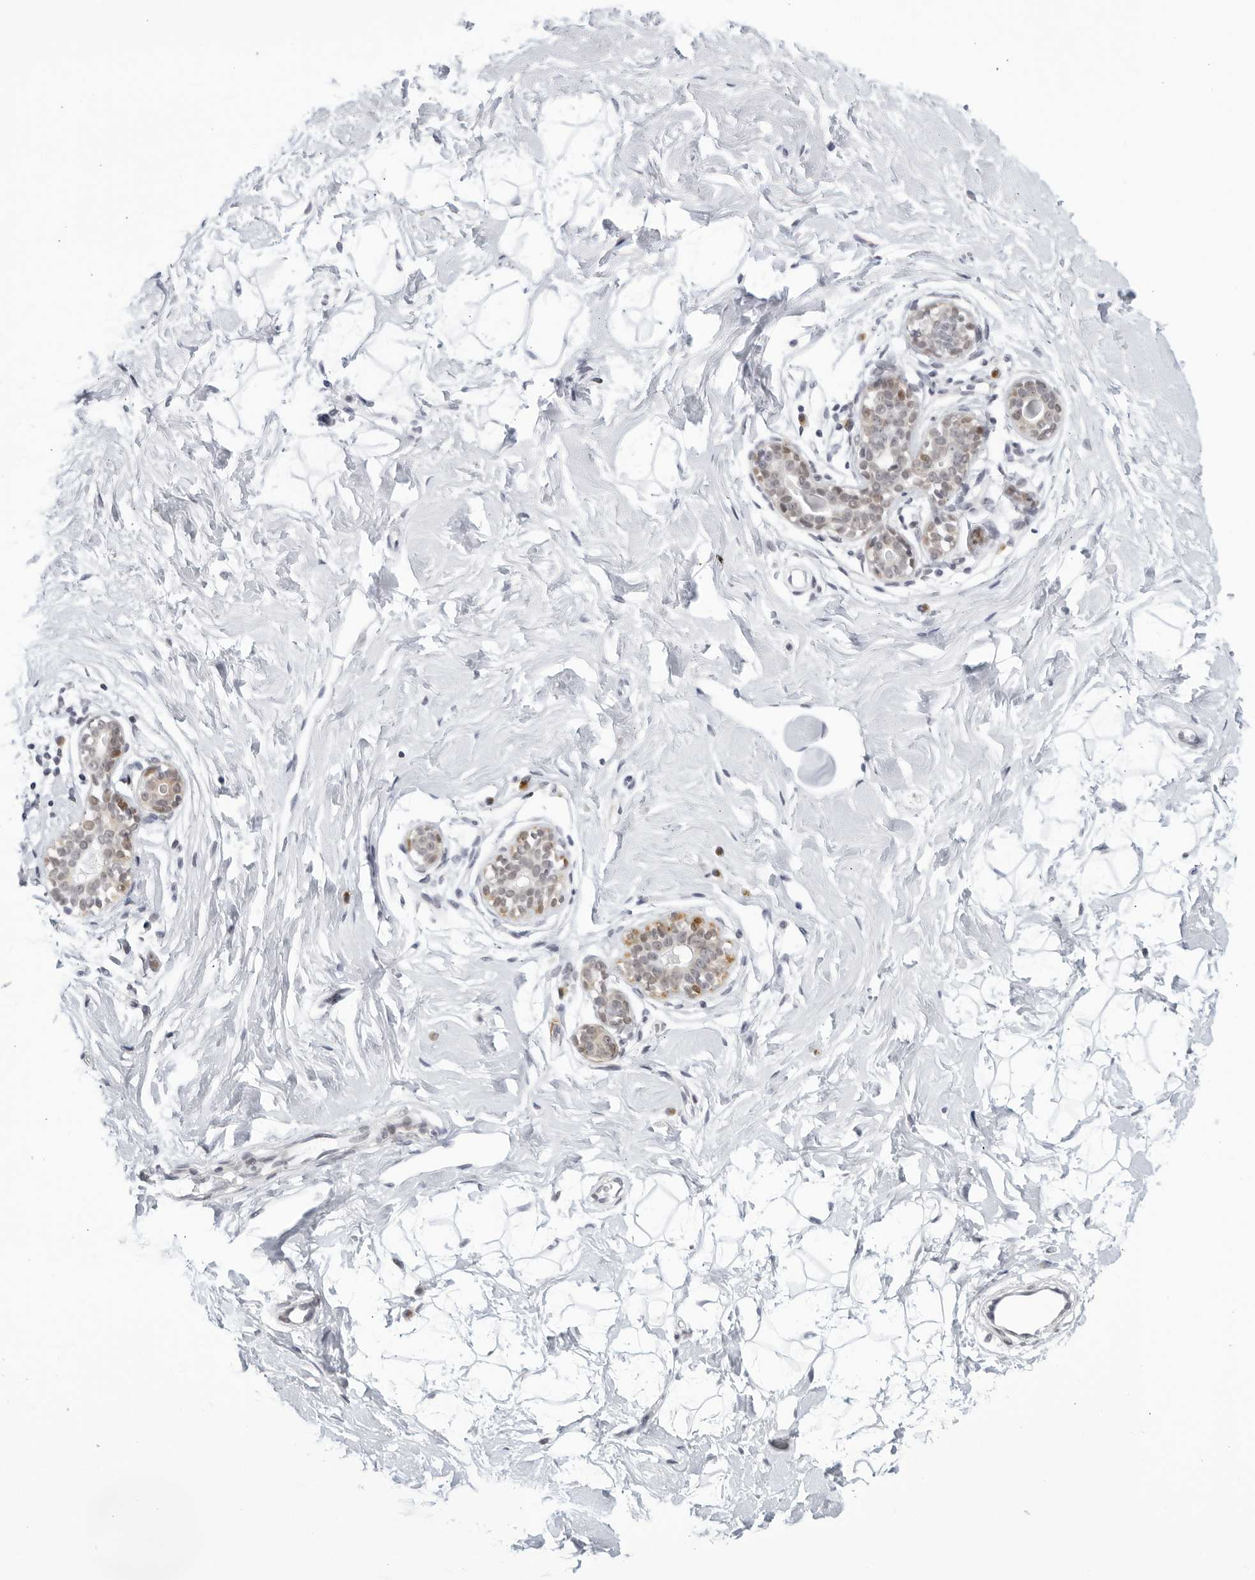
{"staining": {"intensity": "negative", "quantity": "none", "location": "none"}, "tissue": "breast", "cell_type": "Adipocytes", "image_type": "normal", "snomed": [{"axis": "morphology", "description": "Normal tissue, NOS"}, {"axis": "morphology", "description": "Adenoma, NOS"}, {"axis": "topography", "description": "Breast"}], "caption": "This is a image of immunohistochemistry (IHC) staining of unremarkable breast, which shows no positivity in adipocytes. (Brightfield microscopy of DAB (3,3'-diaminobenzidine) IHC at high magnification).", "gene": "WDTC1", "patient": {"sex": "female", "age": 23}}